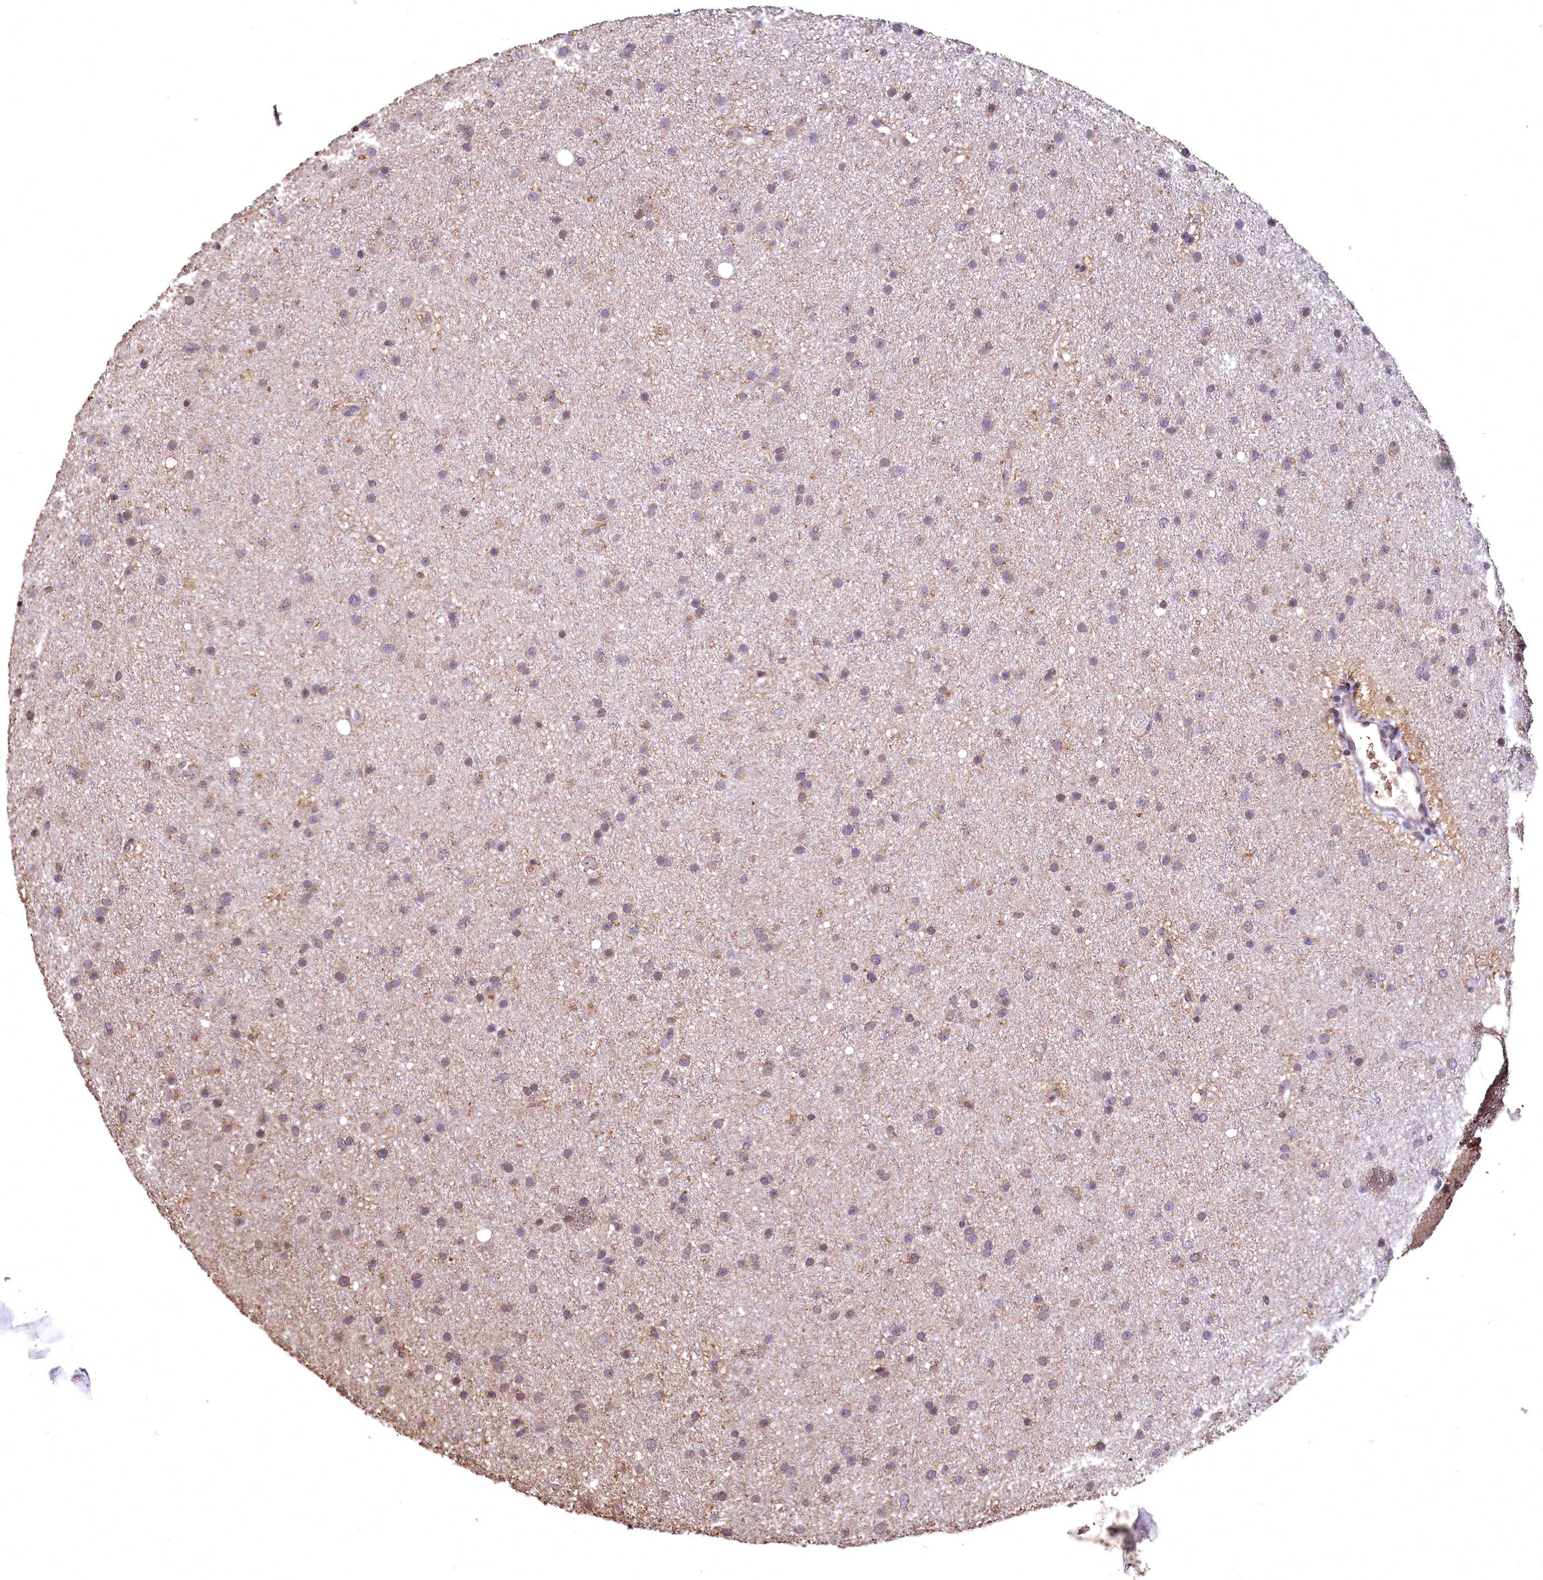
{"staining": {"intensity": "negative", "quantity": "none", "location": "none"}, "tissue": "glioma", "cell_type": "Tumor cells", "image_type": "cancer", "snomed": [{"axis": "morphology", "description": "Glioma, malignant, Low grade"}, {"axis": "topography", "description": "Cerebral cortex"}], "caption": "Tumor cells are negative for brown protein staining in glioma. (Brightfield microscopy of DAB immunohistochemistry (IHC) at high magnification).", "gene": "SPTA1", "patient": {"sex": "female", "age": 39}}